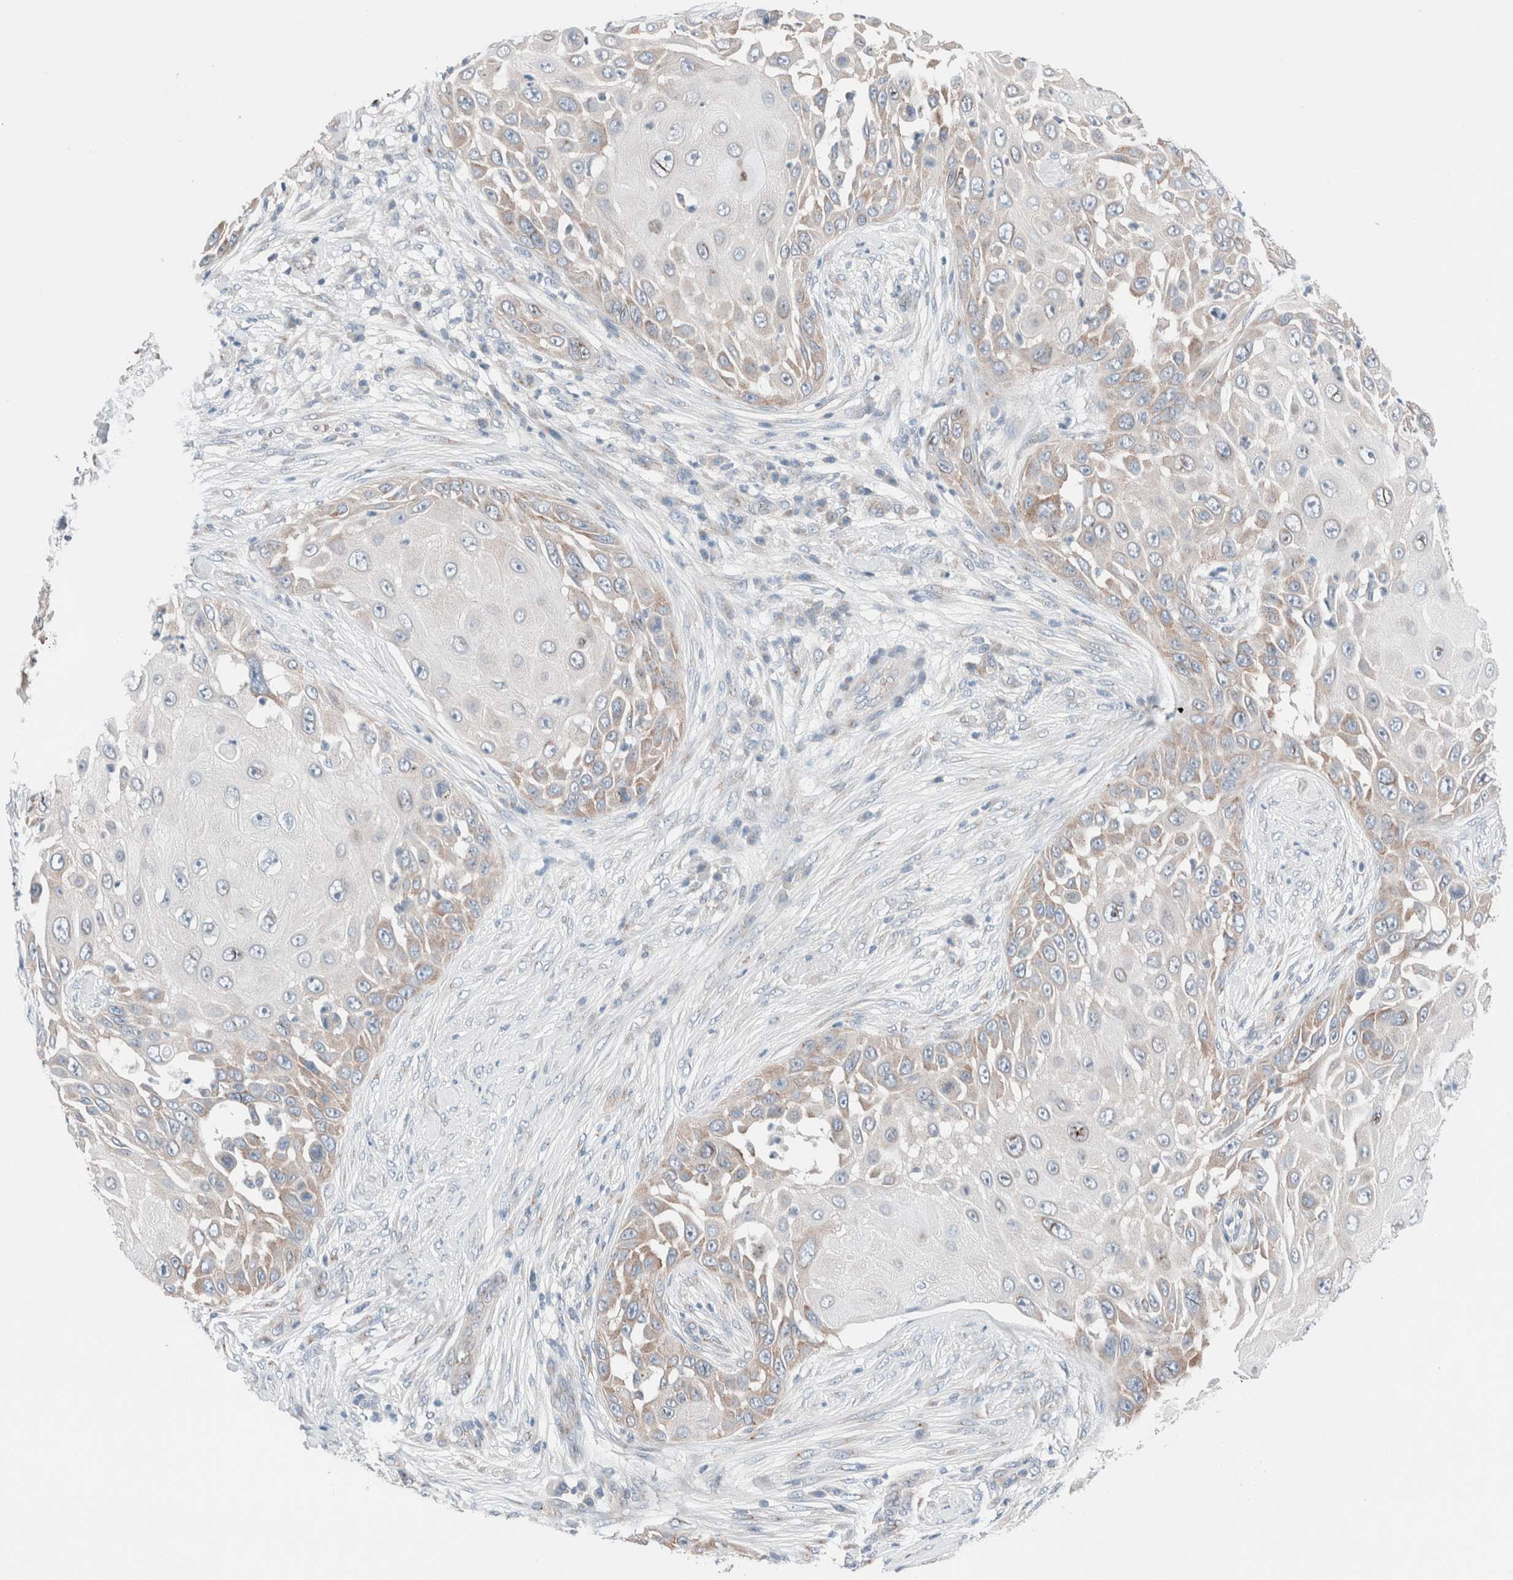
{"staining": {"intensity": "moderate", "quantity": "<25%", "location": "cytoplasmic/membranous"}, "tissue": "skin cancer", "cell_type": "Tumor cells", "image_type": "cancer", "snomed": [{"axis": "morphology", "description": "Squamous cell carcinoma, NOS"}, {"axis": "topography", "description": "Skin"}], "caption": "Protein staining of squamous cell carcinoma (skin) tissue reveals moderate cytoplasmic/membranous positivity in approximately <25% of tumor cells. The protein of interest is shown in brown color, while the nuclei are stained blue.", "gene": "CASC3", "patient": {"sex": "female", "age": 44}}